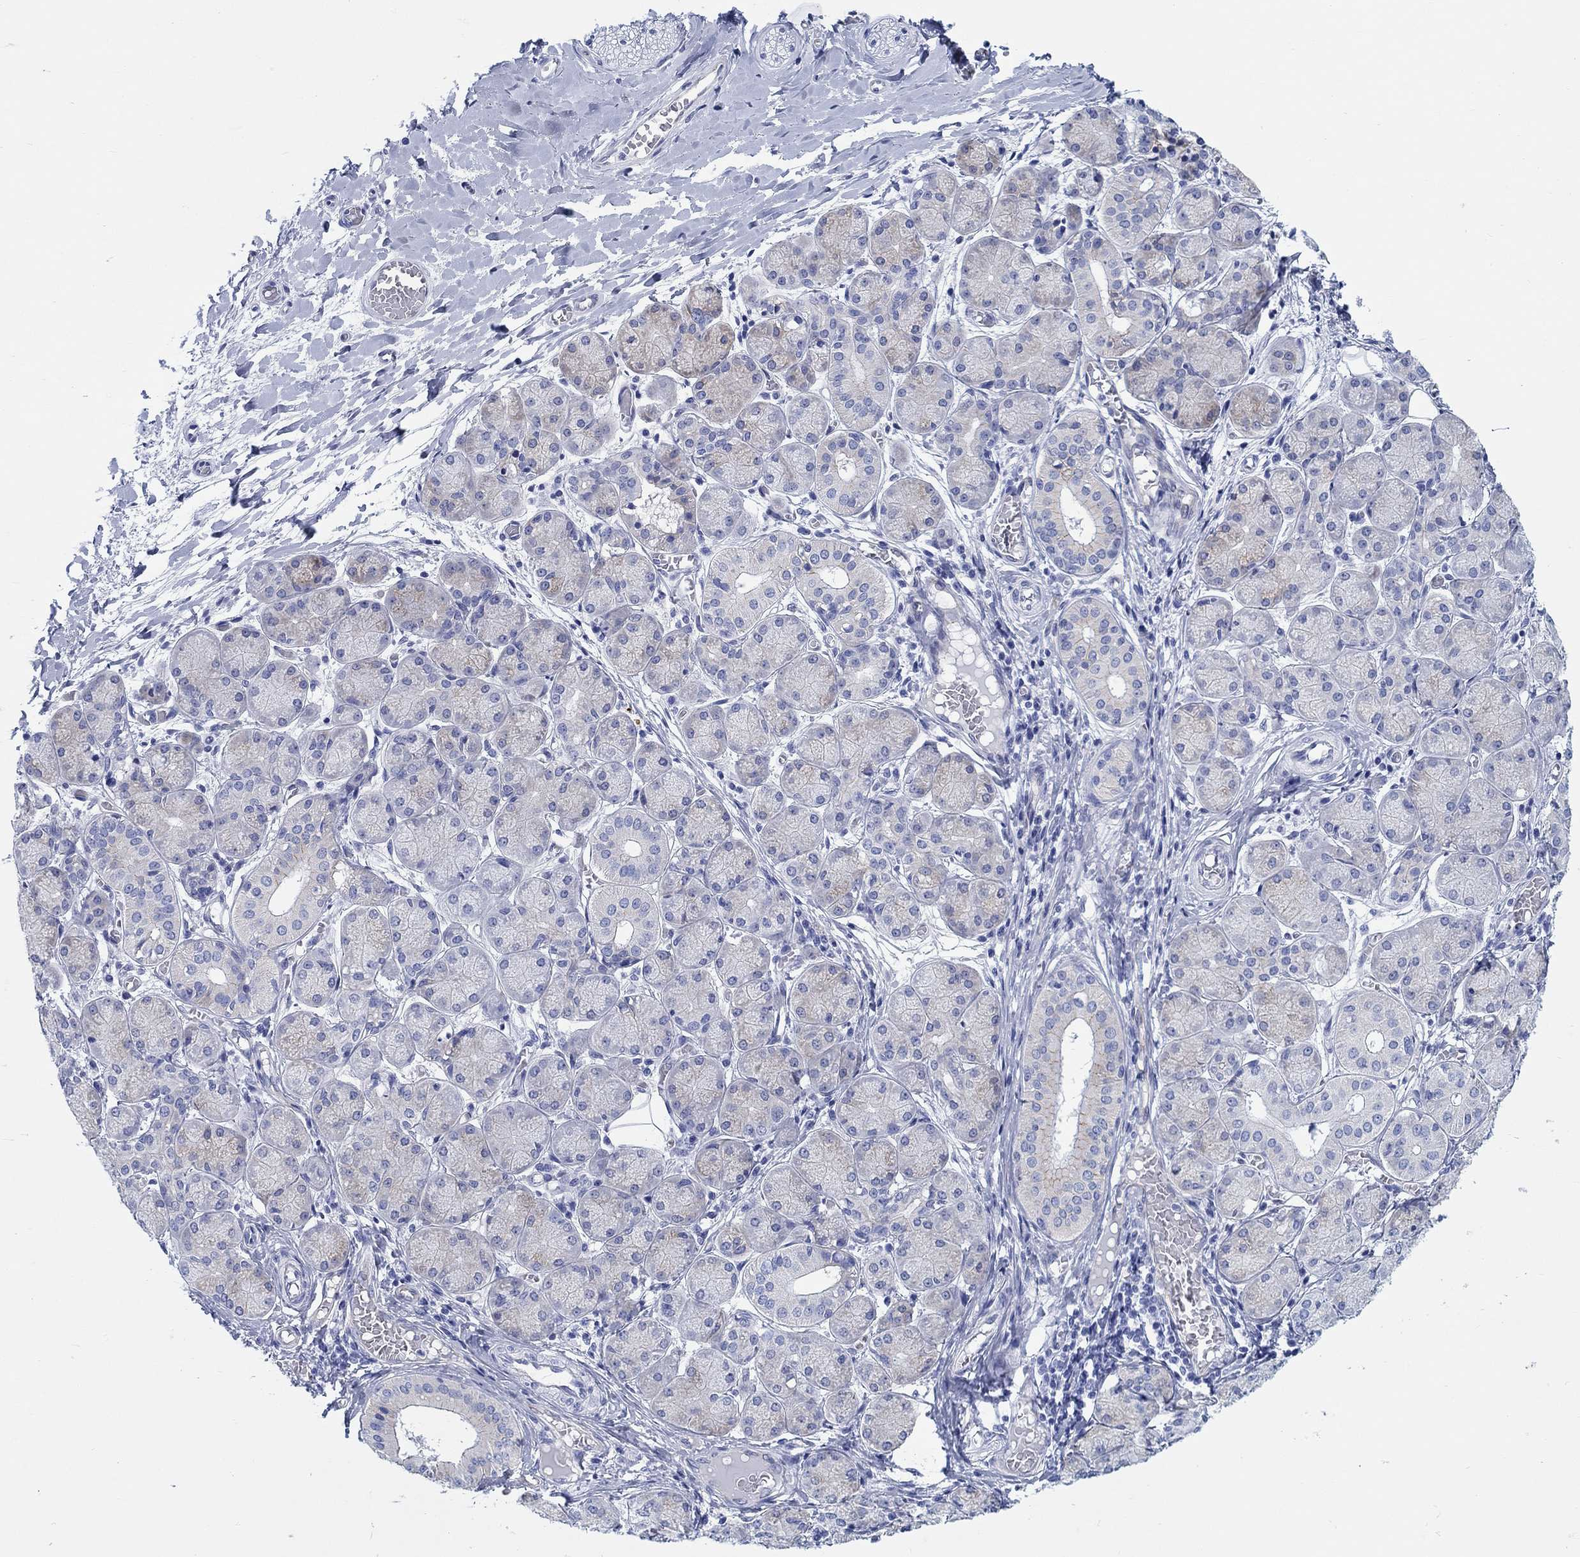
{"staining": {"intensity": "negative", "quantity": "none", "location": "none"}, "tissue": "salivary gland", "cell_type": "Glandular cells", "image_type": "normal", "snomed": [{"axis": "morphology", "description": "Normal tissue, NOS"}, {"axis": "topography", "description": "Salivary gland"}, {"axis": "topography", "description": "Peripheral nerve tissue"}], "caption": "IHC photomicrograph of benign salivary gland: human salivary gland stained with DAB shows no significant protein positivity in glandular cells. (DAB (3,3'-diaminobenzidine) immunohistochemistry with hematoxylin counter stain).", "gene": "RD3L", "patient": {"sex": "female", "age": 24}}